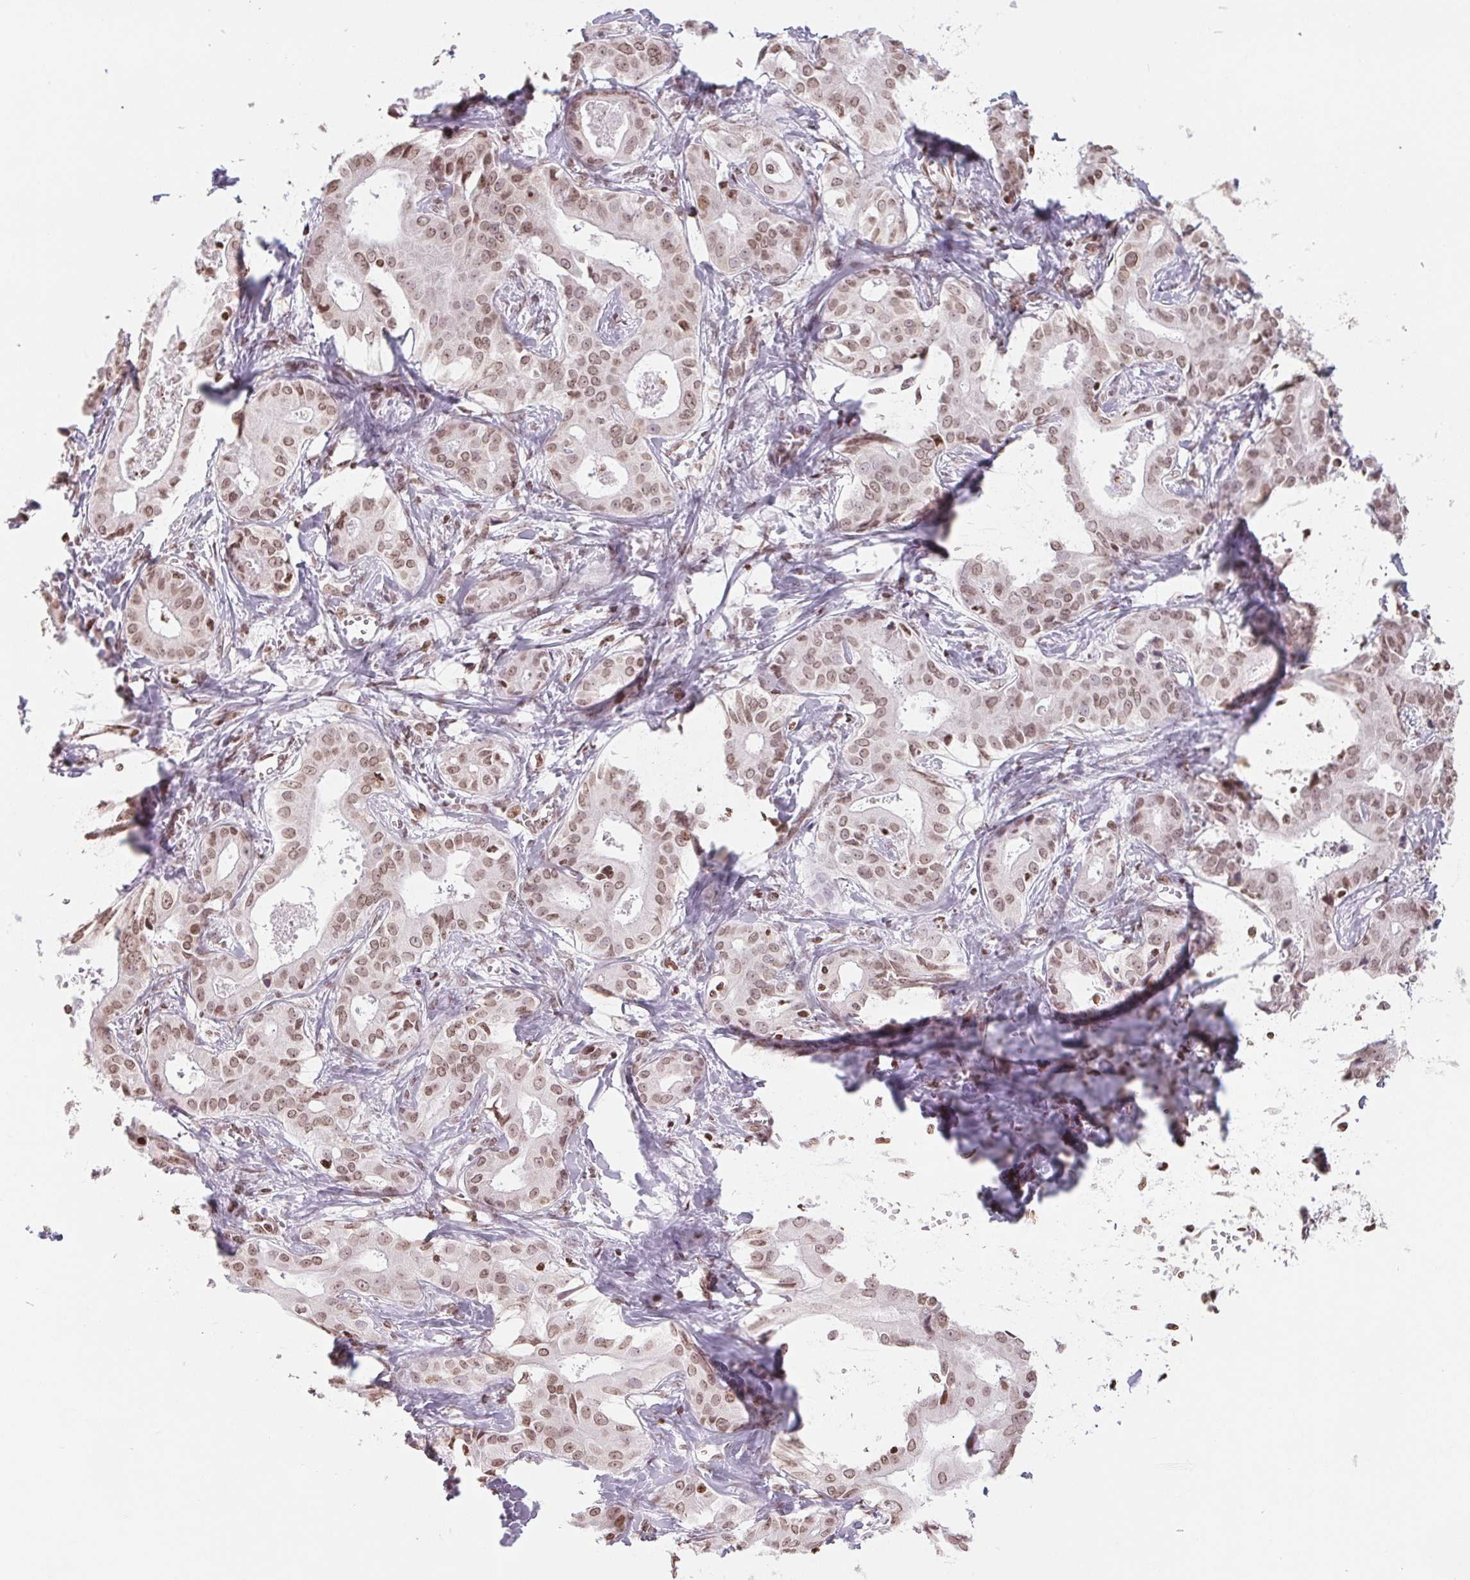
{"staining": {"intensity": "moderate", "quantity": ">75%", "location": "nuclear"}, "tissue": "liver cancer", "cell_type": "Tumor cells", "image_type": "cancer", "snomed": [{"axis": "morphology", "description": "Cholangiocarcinoma"}, {"axis": "topography", "description": "Liver"}], "caption": "This is an image of immunohistochemistry (IHC) staining of liver cancer, which shows moderate positivity in the nuclear of tumor cells.", "gene": "SMIM12", "patient": {"sex": "female", "age": 65}}